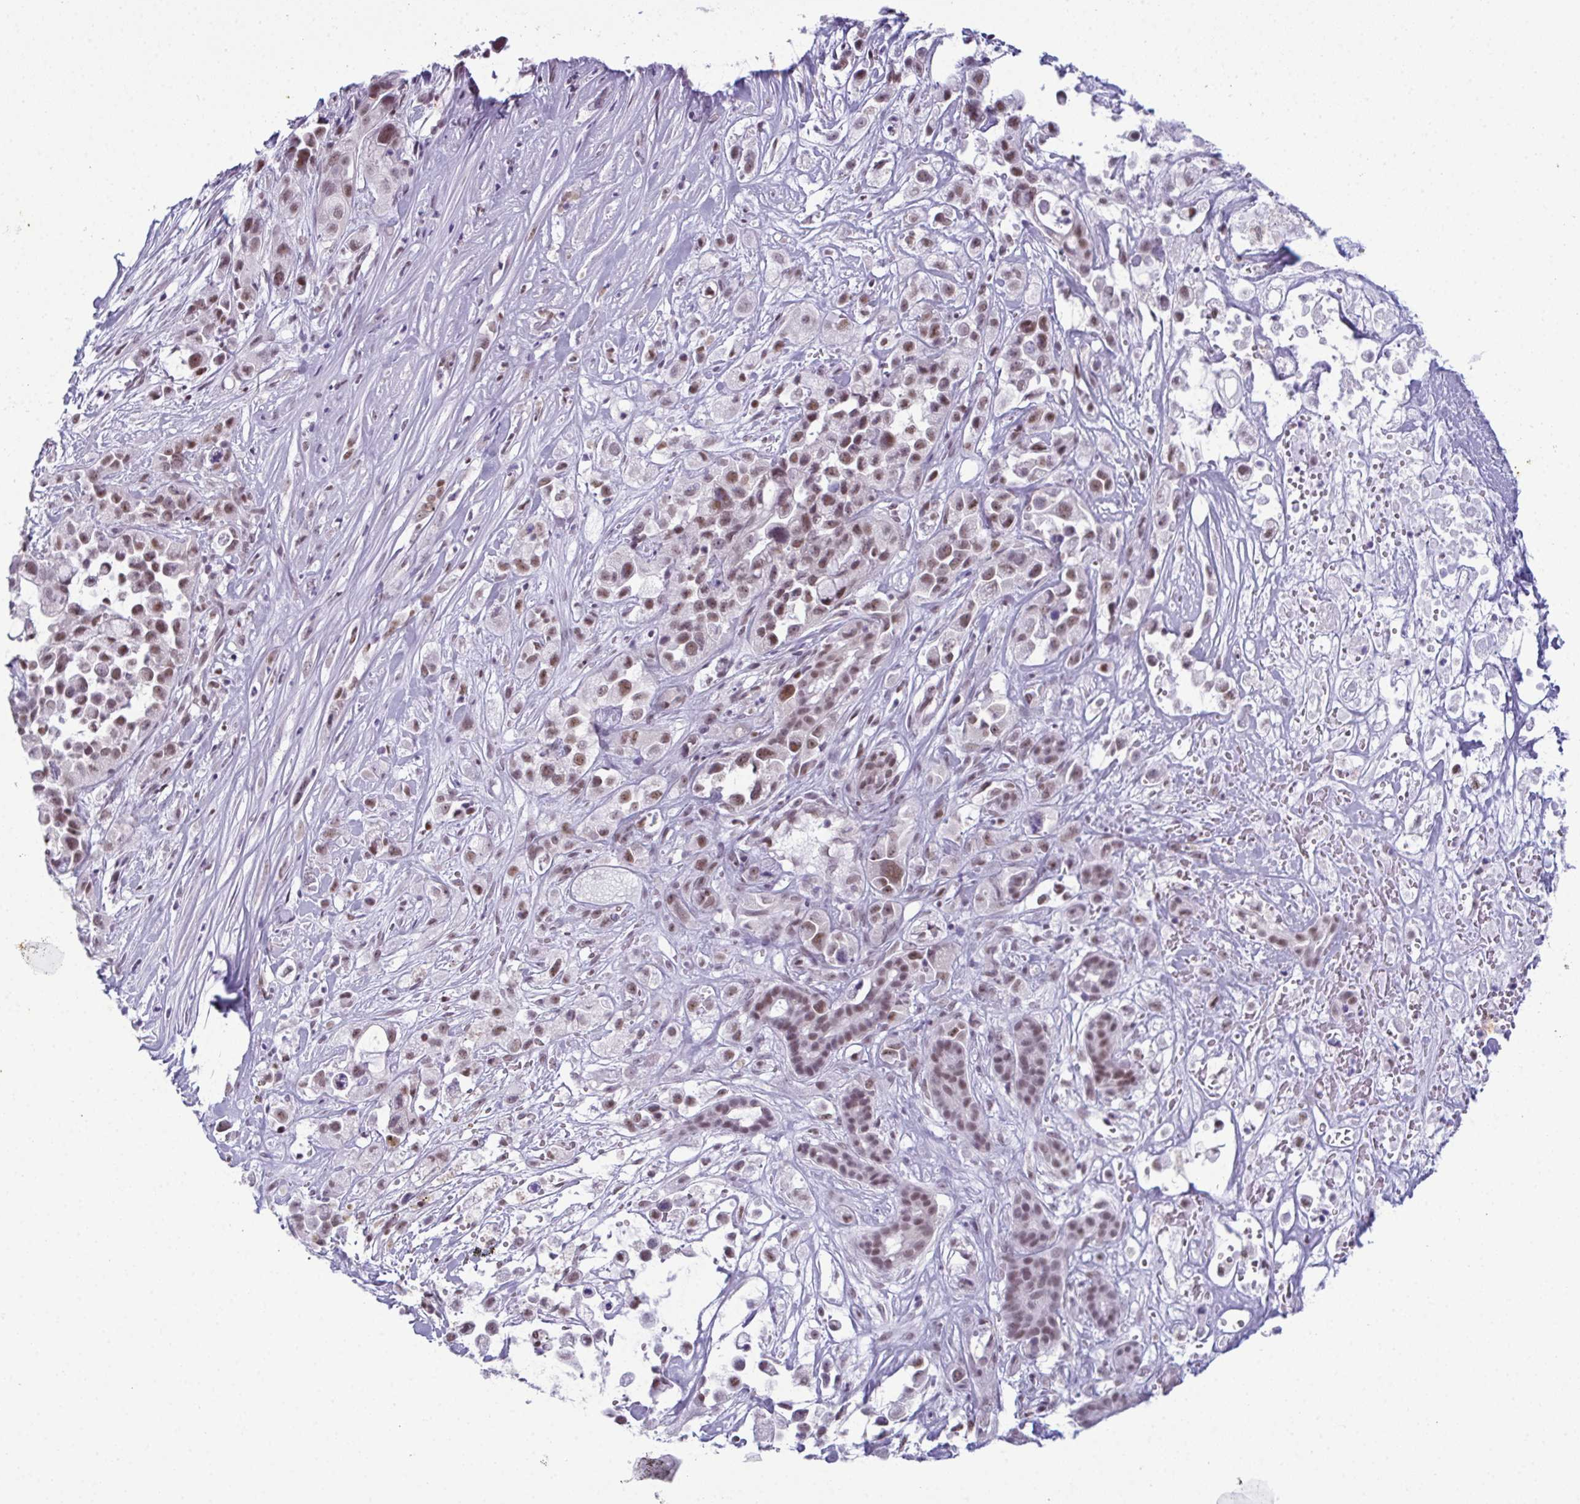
{"staining": {"intensity": "moderate", "quantity": ">75%", "location": "nuclear"}, "tissue": "pancreatic cancer", "cell_type": "Tumor cells", "image_type": "cancer", "snomed": [{"axis": "morphology", "description": "Adenocarcinoma, NOS"}, {"axis": "topography", "description": "Pancreas"}], "caption": "Immunohistochemistry (DAB) staining of pancreatic cancer (adenocarcinoma) demonstrates moderate nuclear protein expression in about >75% of tumor cells. The protein of interest is stained brown, and the nuclei are stained in blue (DAB (3,3'-diaminobenzidine) IHC with brightfield microscopy, high magnification).", "gene": "RBM7", "patient": {"sex": "male", "age": 44}}